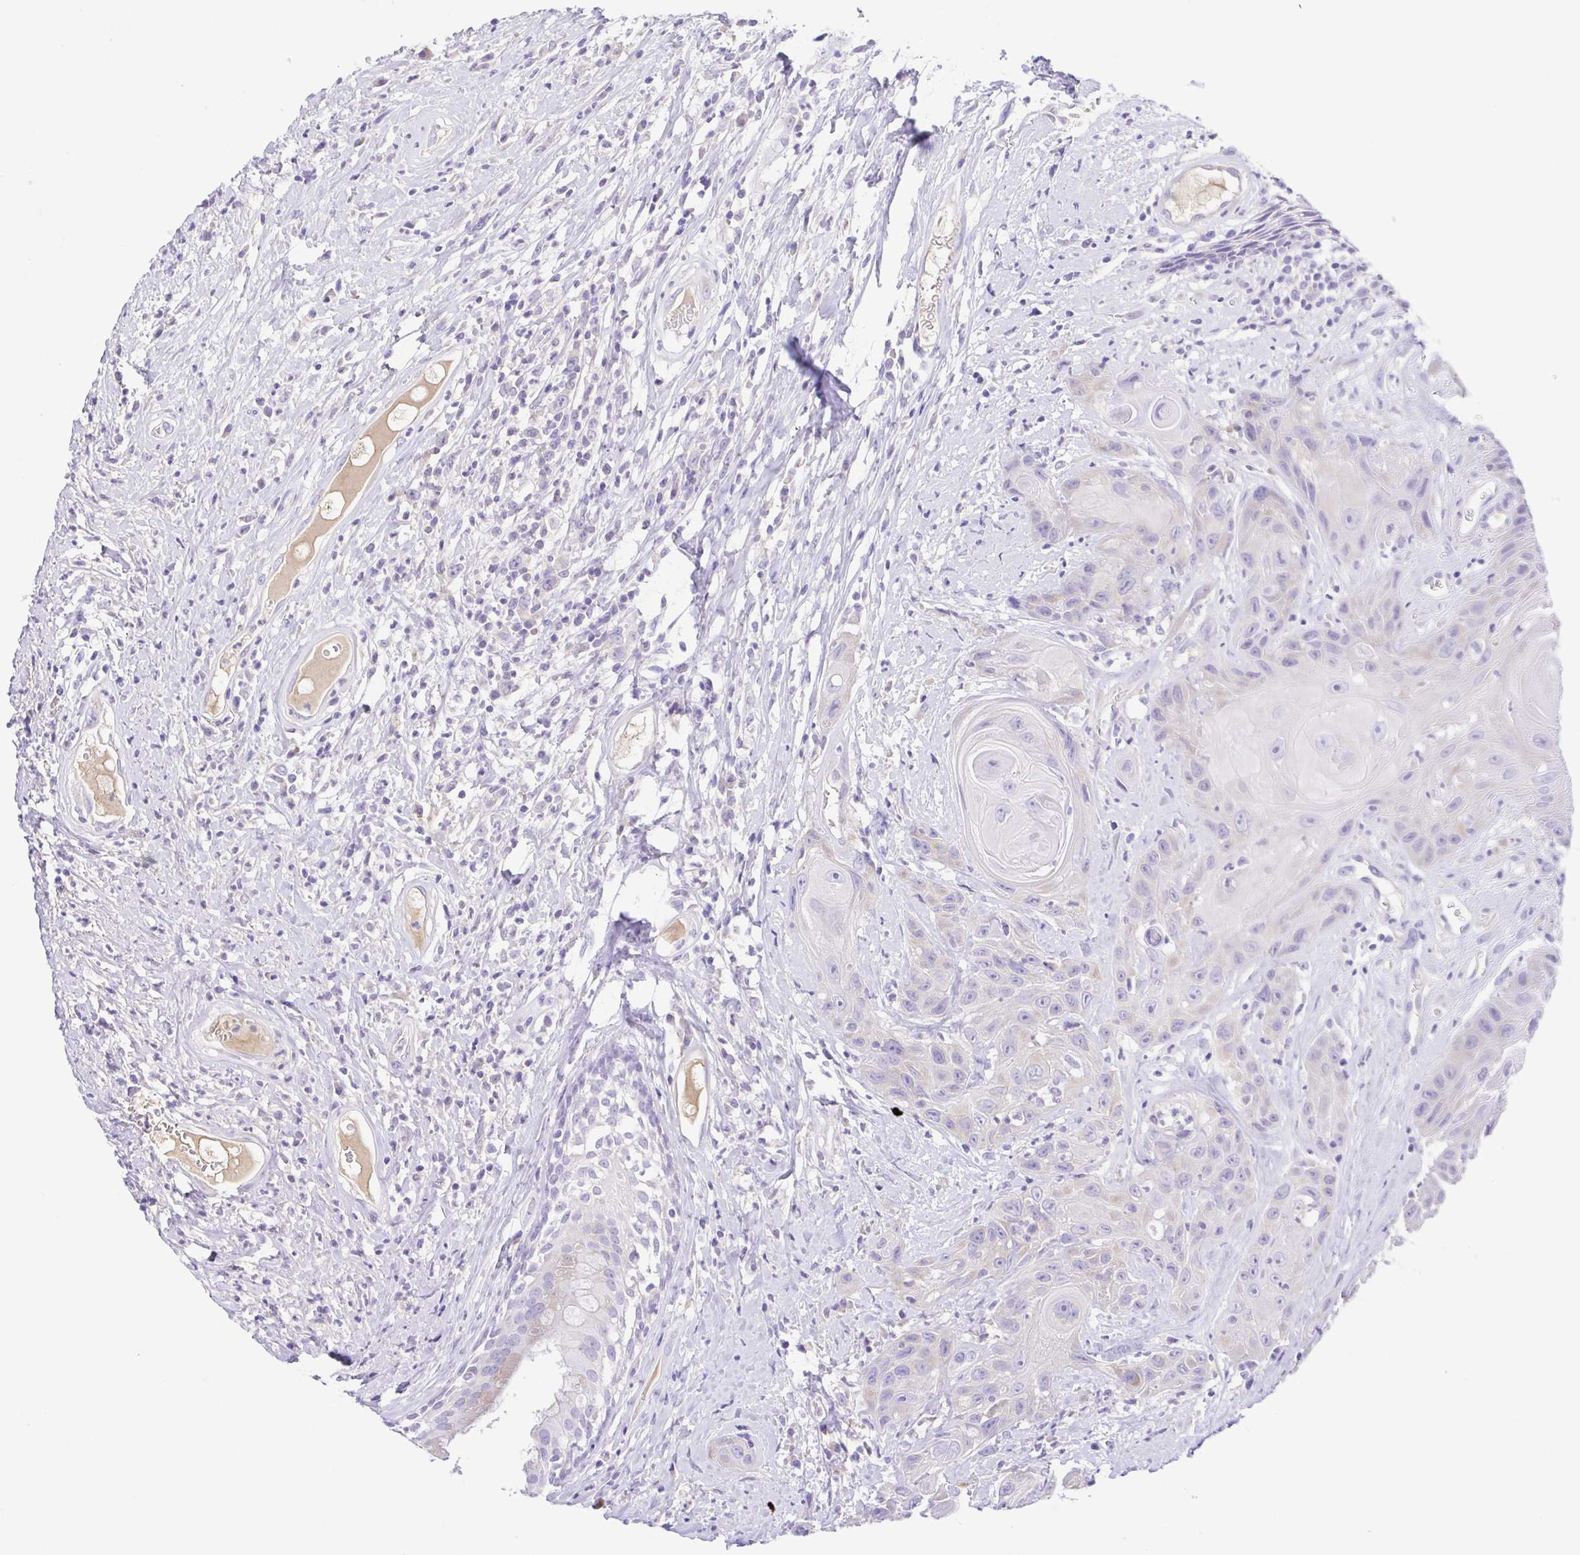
{"staining": {"intensity": "negative", "quantity": "none", "location": "none"}, "tissue": "head and neck cancer", "cell_type": "Tumor cells", "image_type": "cancer", "snomed": [{"axis": "morphology", "description": "Squamous cell carcinoma, NOS"}, {"axis": "topography", "description": "Head-Neck"}], "caption": "This image is of squamous cell carcinoma (head and neck) stained with immunohistochemistry to label a protein in brown with the nuclei are counter-stained blue. There is no positivity in tumor cells. The staining is performed using DAB (3,3'-diaminobenzidine) brown chromogen with nuclei counter-stained in using hematoxylin.", "gene": "A1BG", "patient": {"sex": "male", "age": 57}}